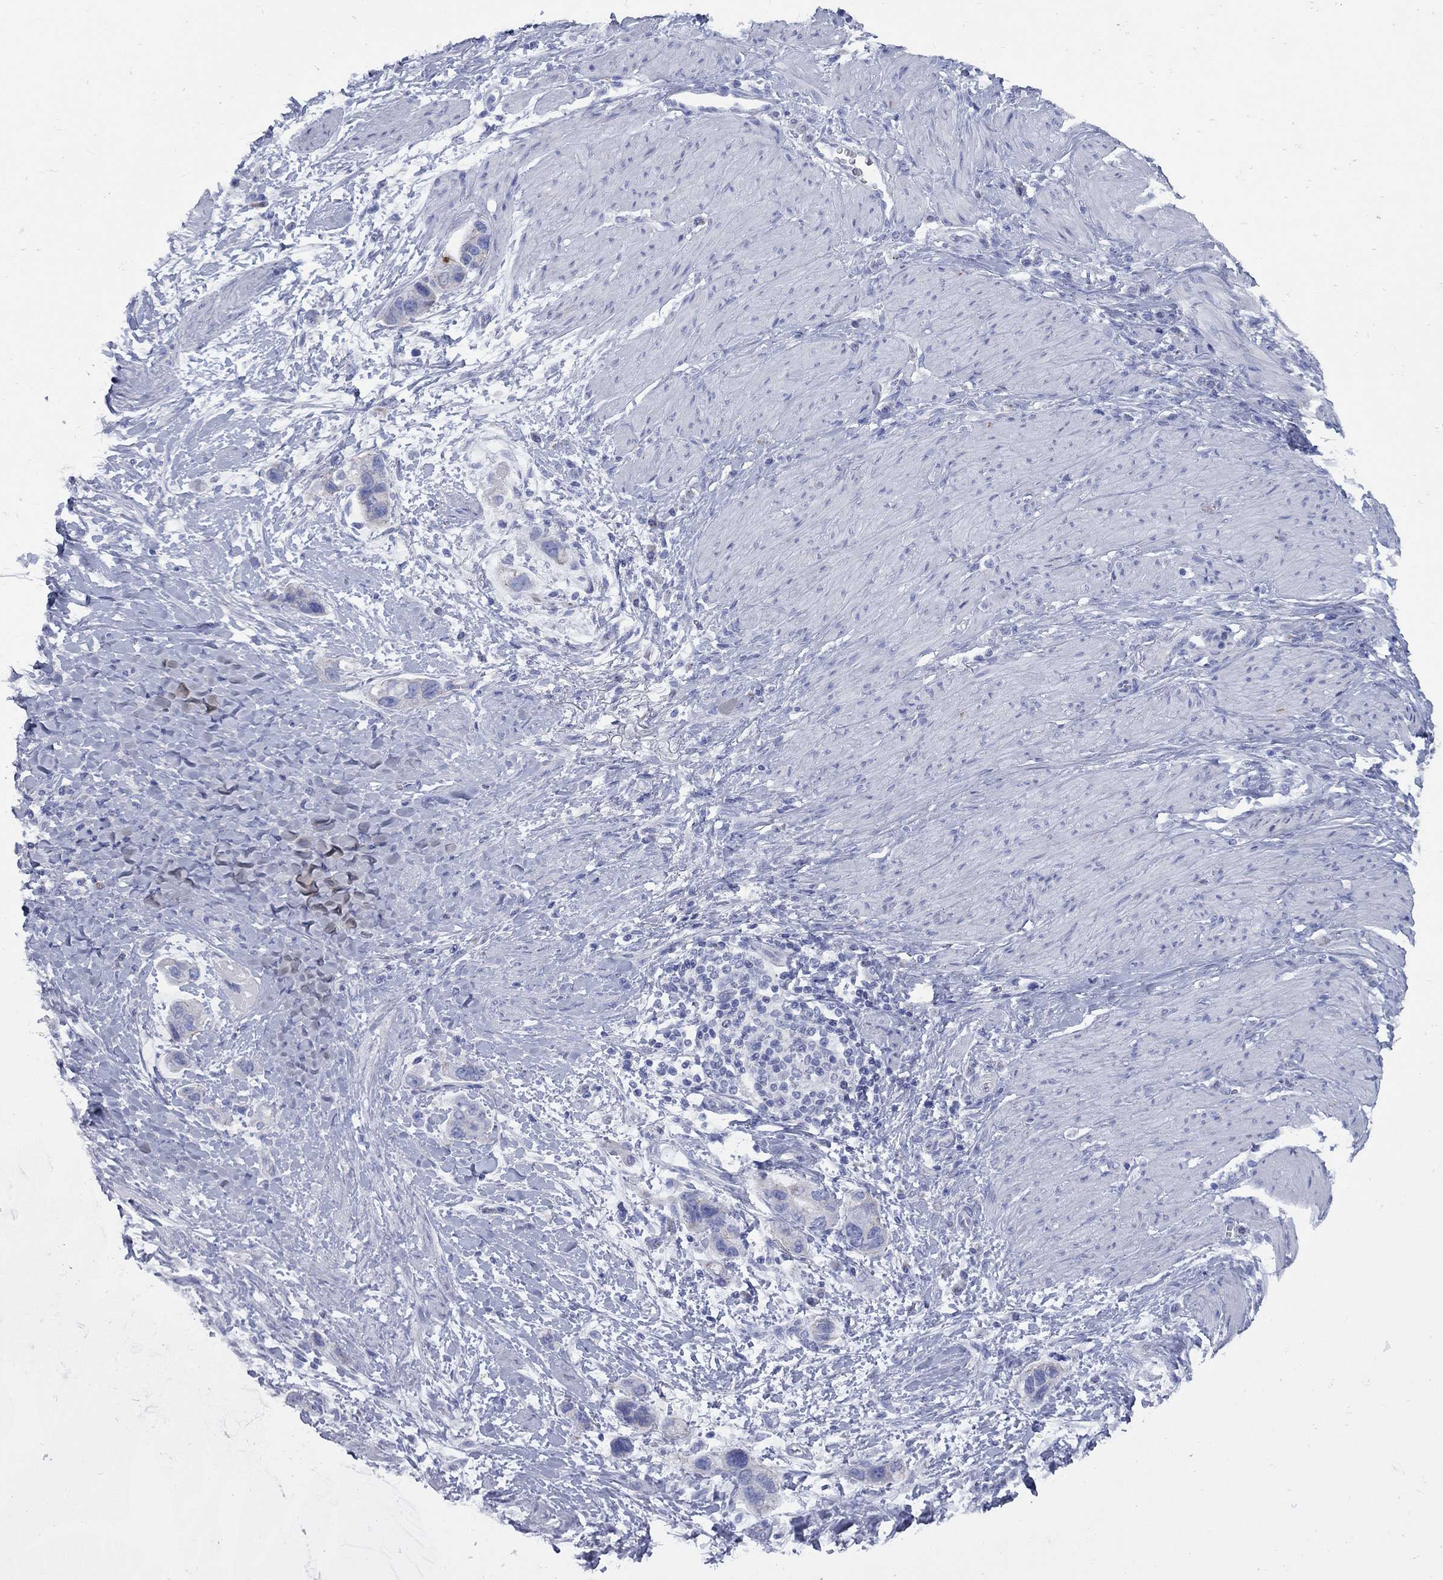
{"staining": {"intensity": "negative", "quantity": "none", "location": "none"}, "tissue": "stomach cancer", "cell_type": "Tumor cells", "image_type": "cancer", "snomed": [{"axis": "morphology", "description": "Adenocarcinoma, NOS"}, {"axis": "topography", "description": "Stomach, lower"}], "caption": "IHC micrograph of human adenocarcinoma (stomach) stained for a protein (brown), which shows no positivity in tumor cells.", "gene": "PDZD3", "patient": {"sex": "female", "age": 93}}